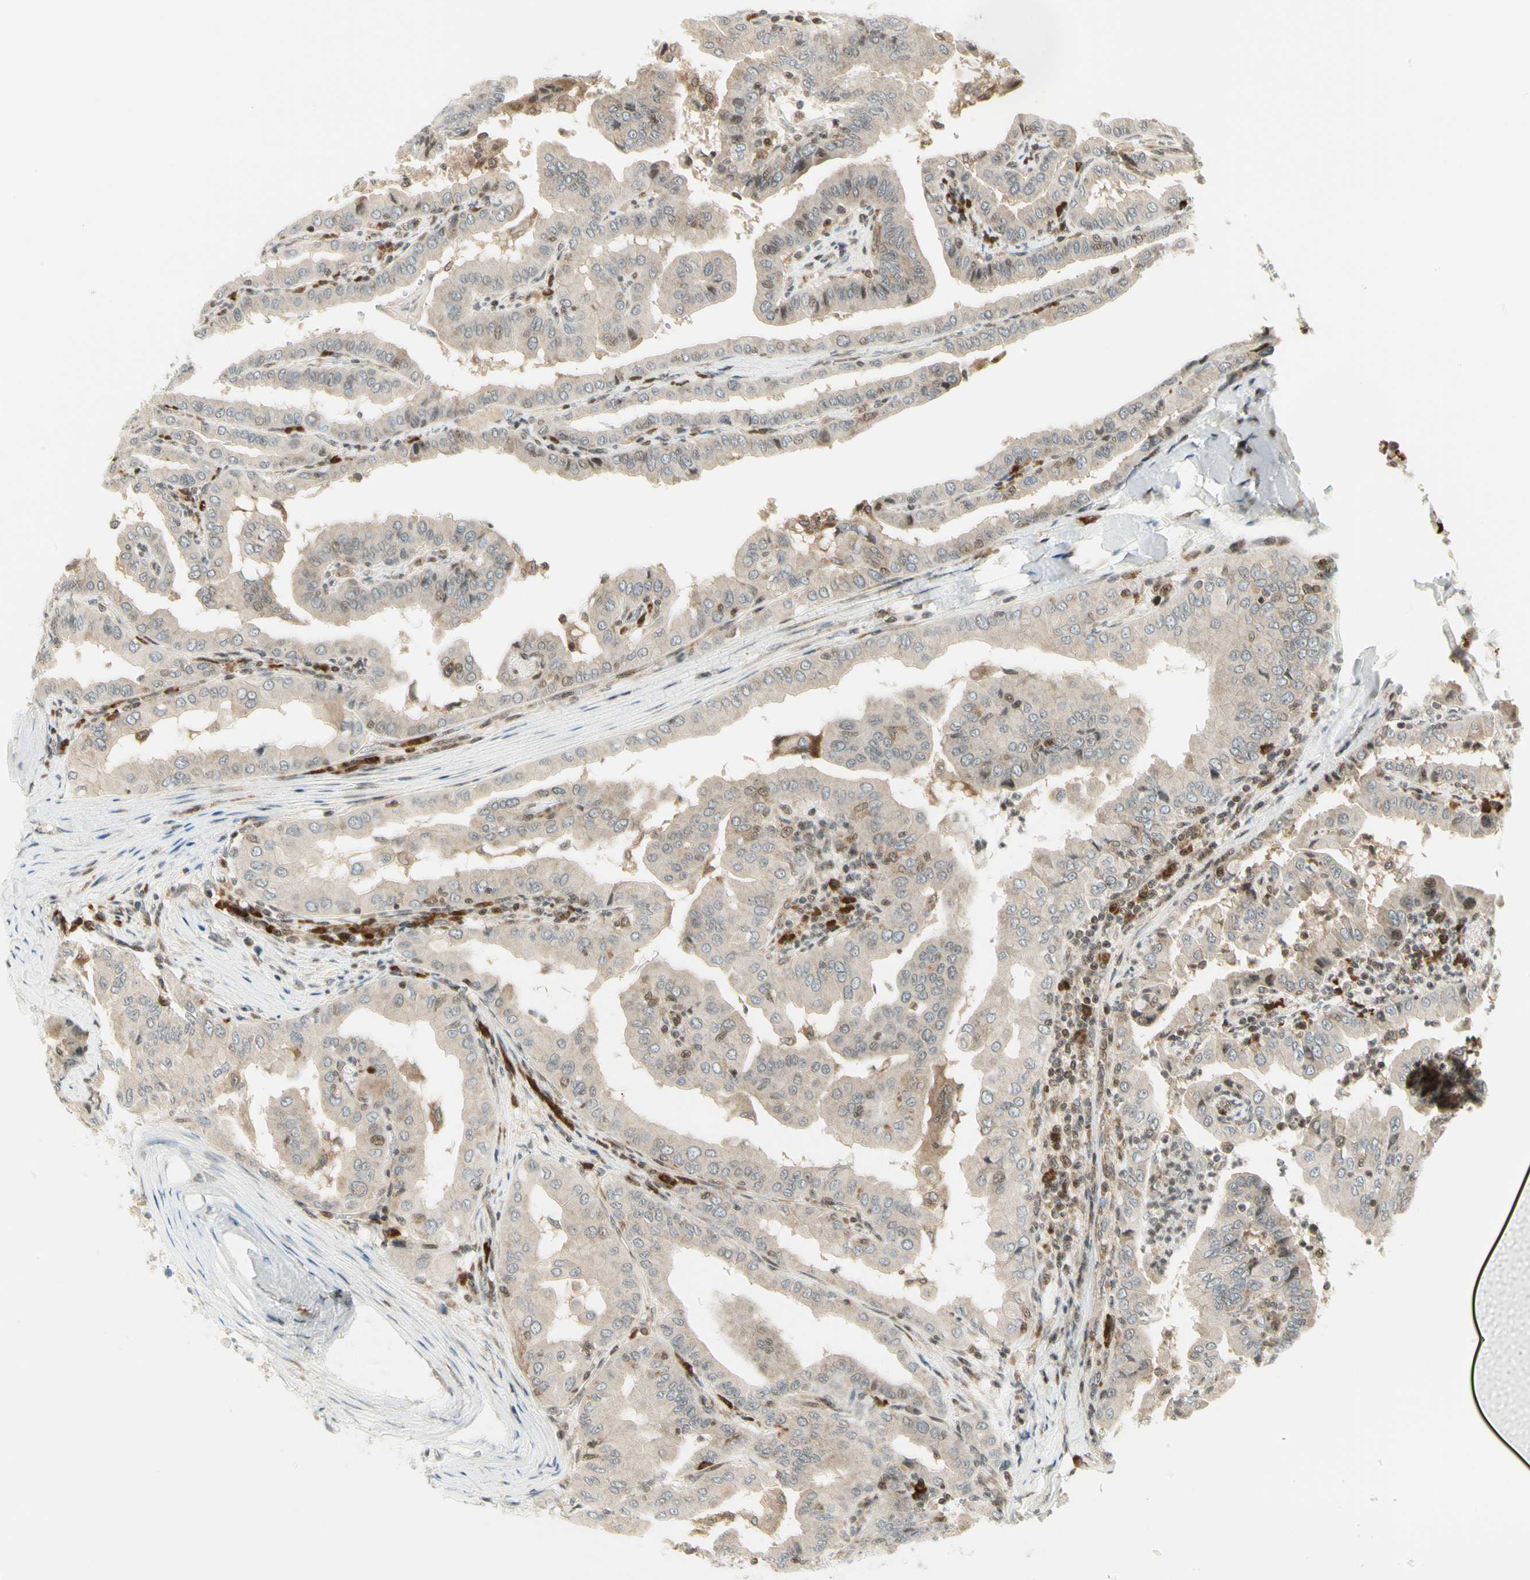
{"staining": {"intensity": "weak", "quantity": "25%-75%", "location": "cytoplasmic/membranous"}, "tissue": "thyroid cancer", "cell_type": "Tumor cells", "image_type": "cancer", "snomed": [{"axis": "morphology", "description": "Papillary adenocarcinoma, NOS"}, {"axis": "topography", "description": "Thyroid gland"}], "caption": "IHC (DAB) staining of human thyroid papillary adenocarcinoma exhibits weak cytoplasmic/membranous protein staining in approximately 25%-75% of tumor cells.", "gene": "TPT1", "patient": {"sex": "male", "age": 33}}